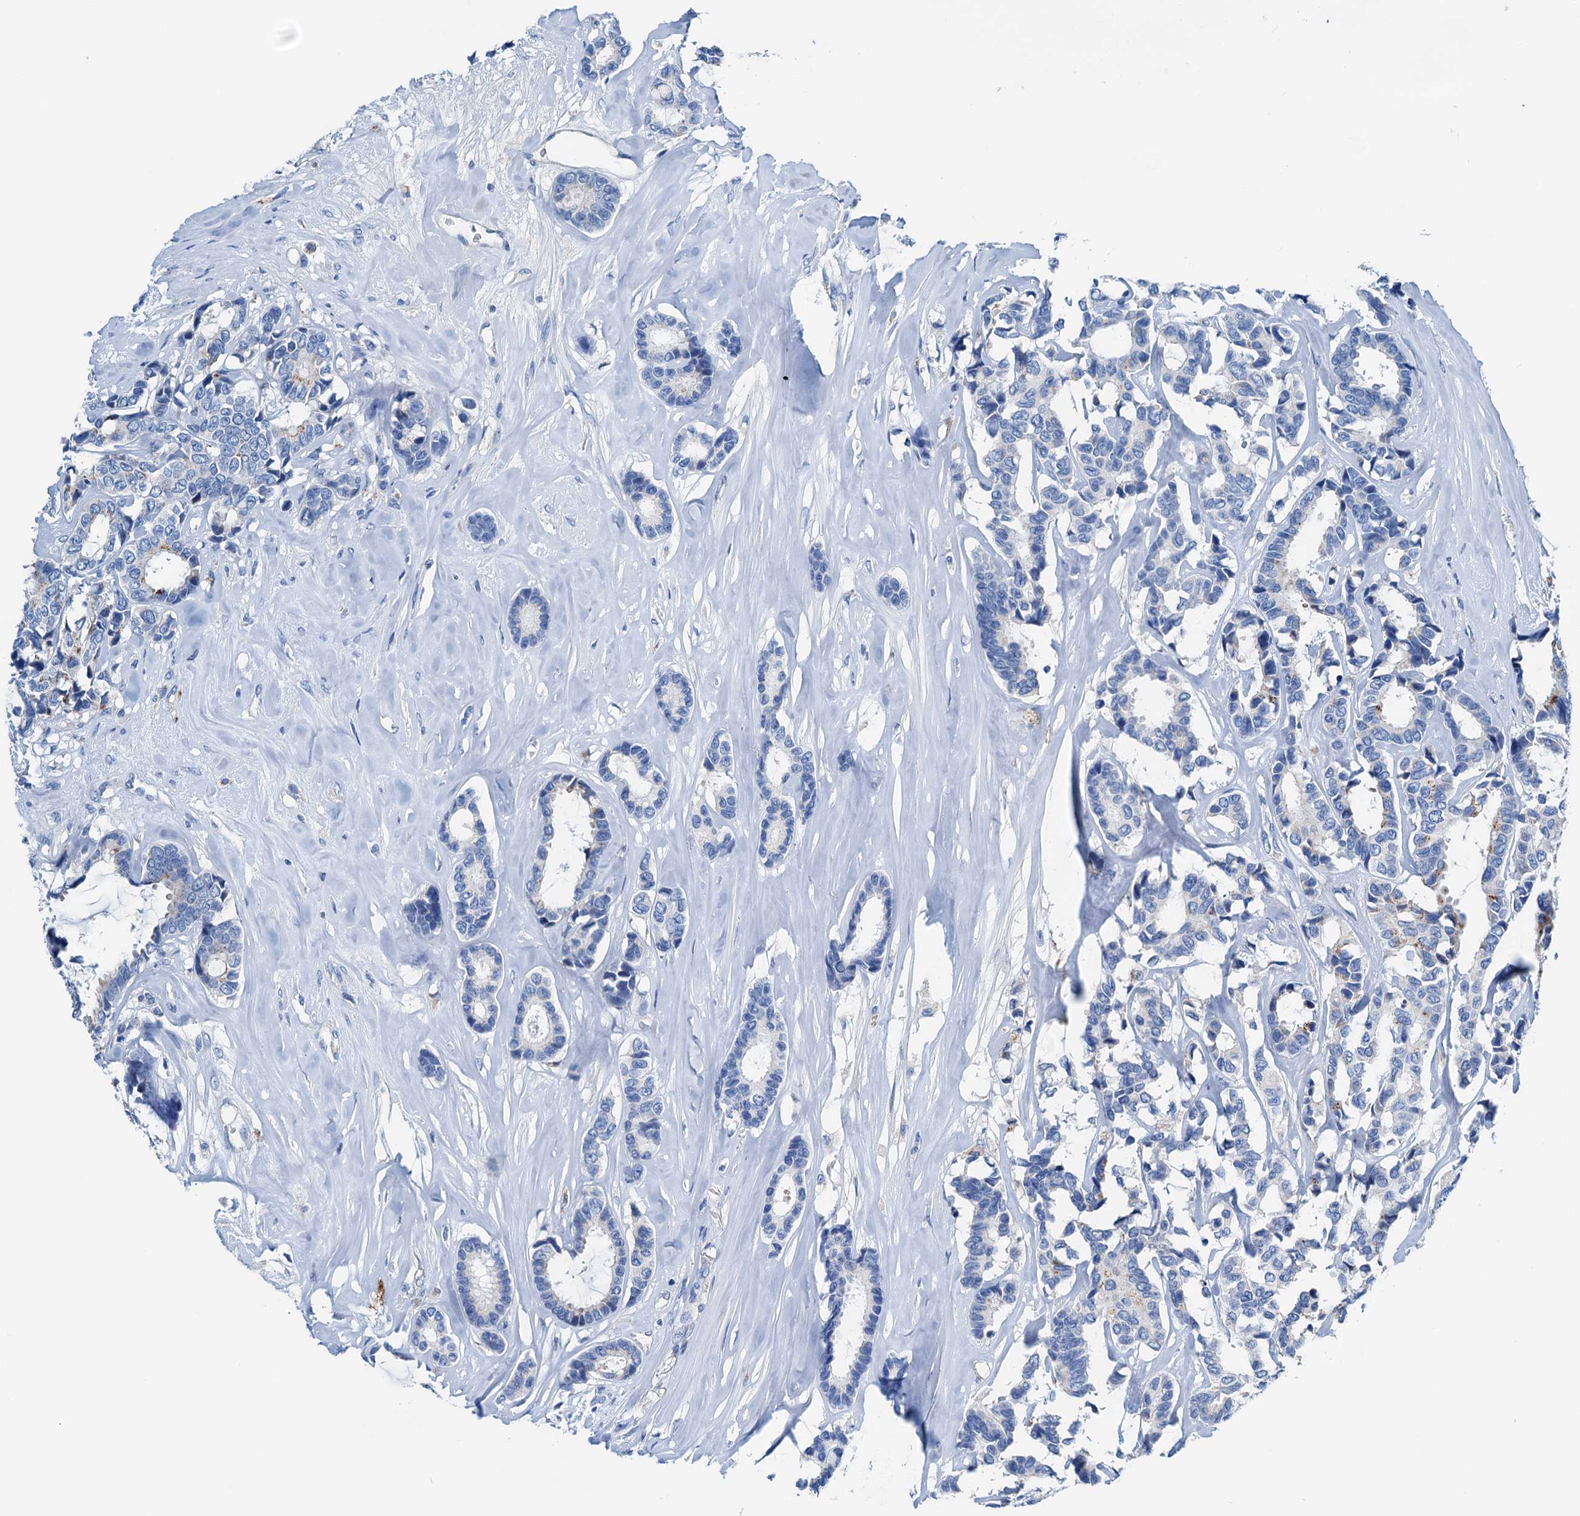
{"staining": {"intensity": "negative", "quantity": "none", "location": "none"}, "tissue": "breast cancer", "cell_type": "Tumor cells", "image_type": "cancer", "snomed": [{"axis": "morphology", "description": "Duct carcinoma"}, {"axis": "topography", "description": "Breast"}], "caption": "DAB (3,3'-diaminobenzidine) immunohistochemical staining of human breast cancer (intraductal carcinoma) demonstrates no significant staining in tumor cells. (DAB (3,3'-diaminobenzidine) immunohistochemistry (IHC), high magnification).", "gene": "C1QTNF4", "patient": {"sex": "female", "age": 87}}